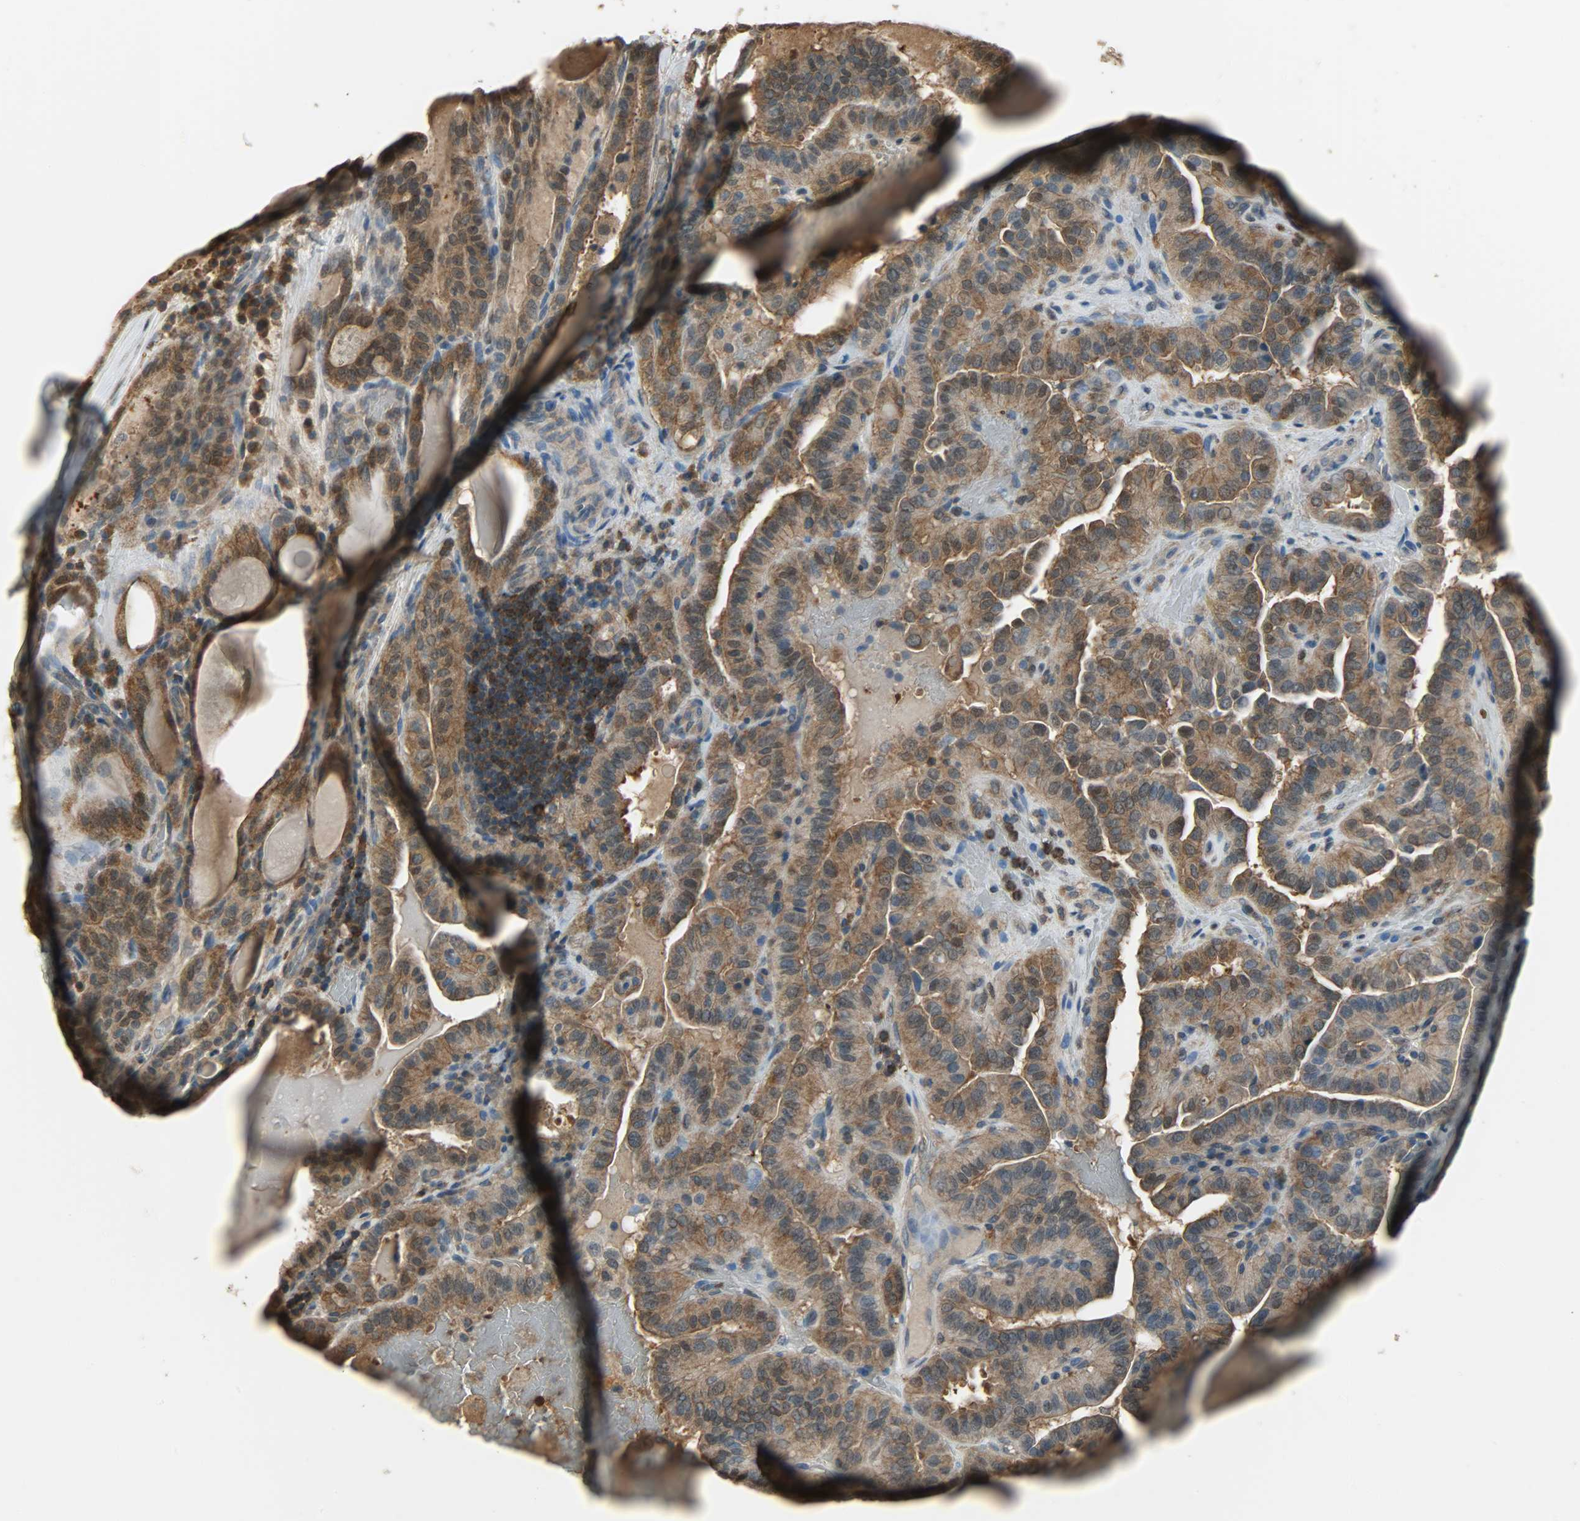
{"staining": {"intensity": "moderate", "quantity": ">75%", "location": "cytoplasmic/membranous,nuclear"}, "tissue": "thyroid cancer", "cell_type": "Tumor cells", "image_type": "cancer", "snomed": [{"axis": "morphology", "description": "Papillary adenocarcinoma, NOS"}, {"axis": "topography", "description": "Thyroid gland"}], "caption": "Thyroid papillary adenocarcinoma was stained to show a protein in brown. There is medium levels of moderate cytoplasmic/membranous and nuclear positivity in about >75% of tumor cells.", "gene": "LDHB", "patient": {"sex": "male", "age": 77}}